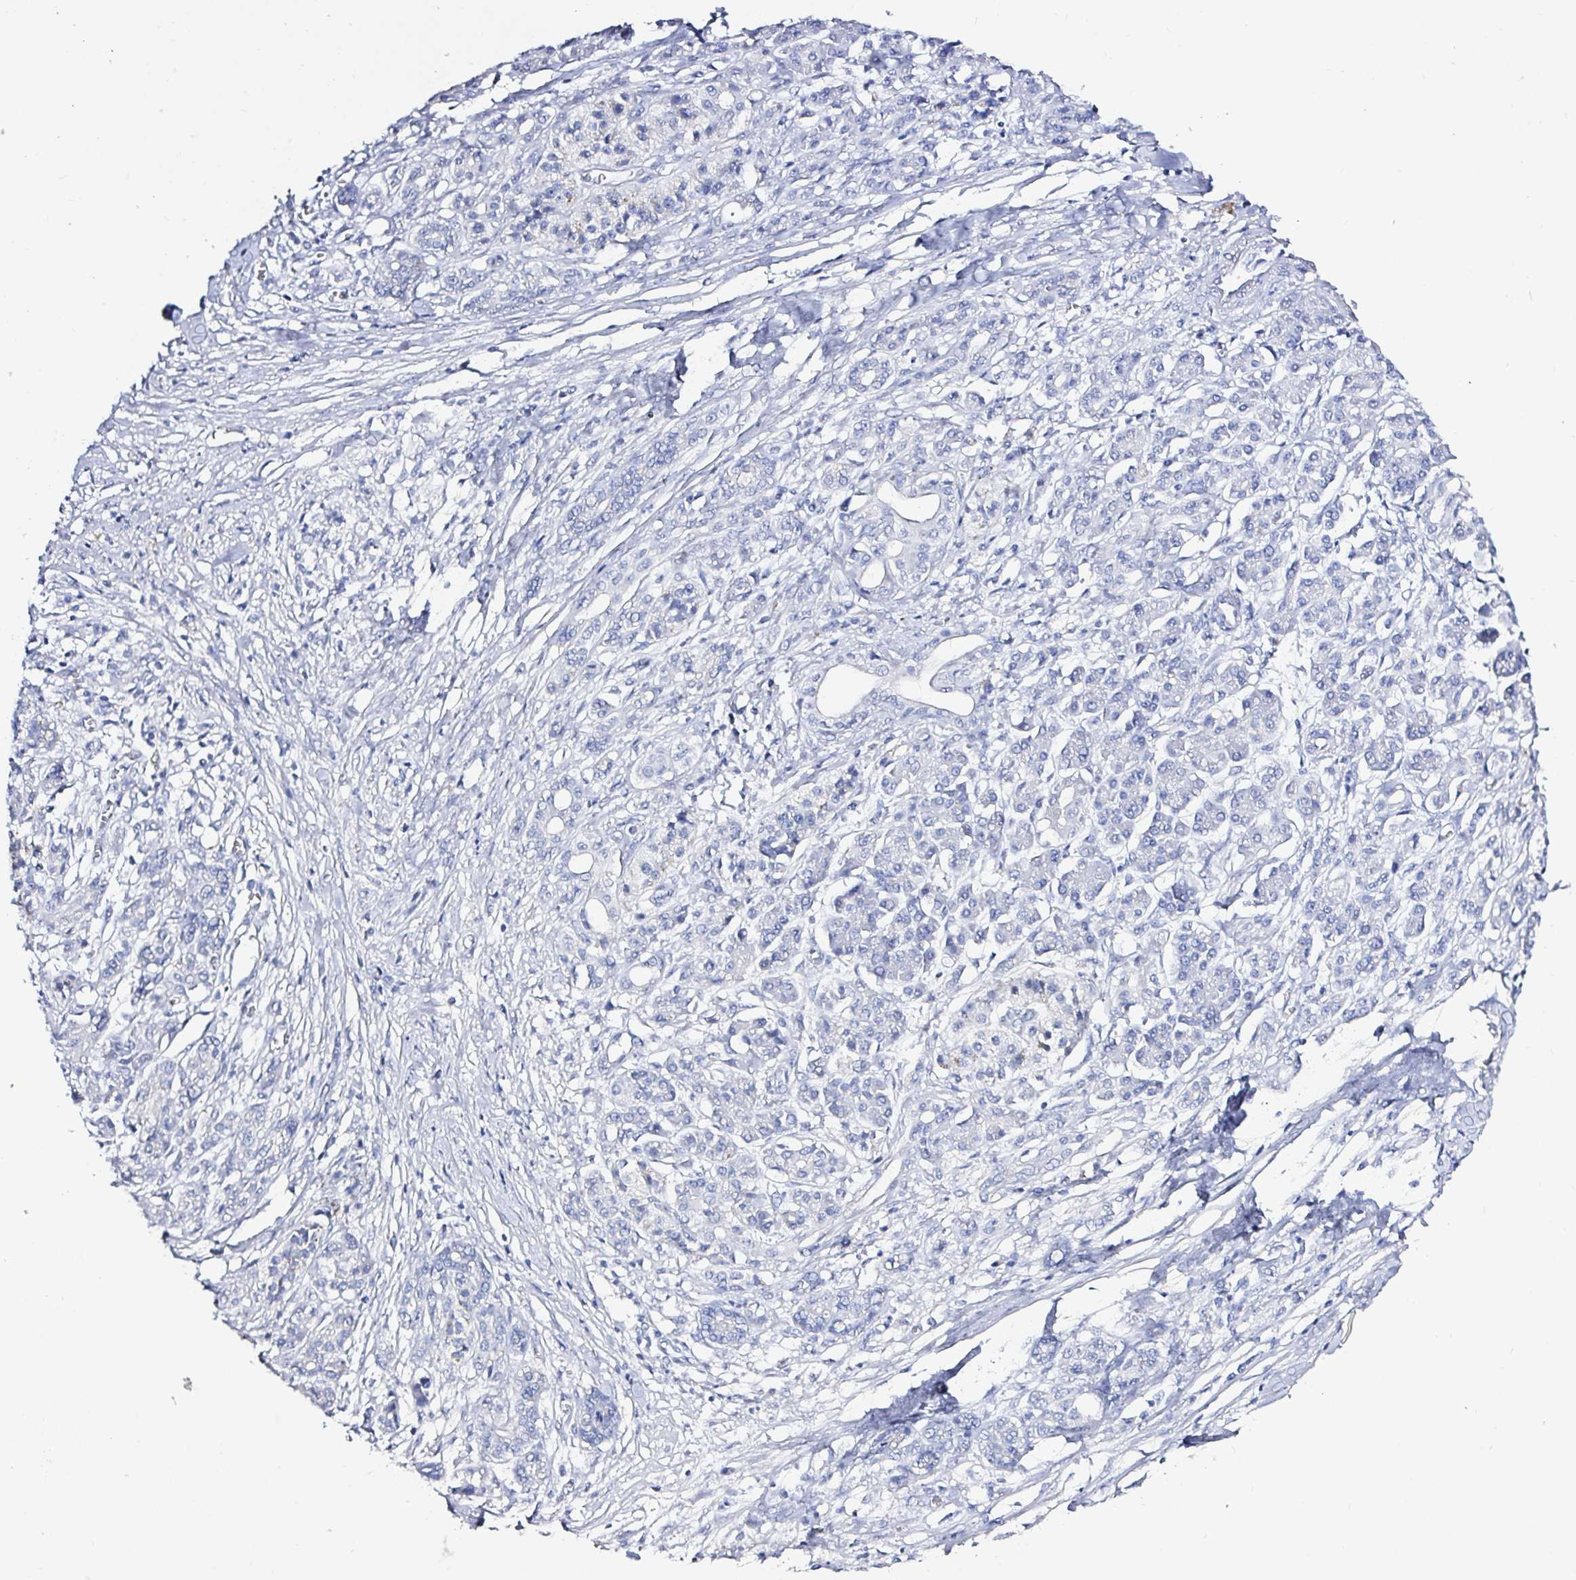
{"staining": {"intensity": "negative", "quantity": "none", "location": "none"}, "tissue": "pancreatic cancer", "cell_type": "Tumor cells", "image_type": "cancer", "snomed": [{"axis": "morphology", "description": "Adenocarcinoma, NOS"}, {"axis": "topography", "description": "Pancreas"}], "caption": "Pancreatic cancer (adenocarcinoma) was stained to show a protein in brown. There is no significant positivity in tumor cells. (DAB (3,3'-diaminobenzidine) immunohistochemistry, high magnification).", "gene": "OR10K1", "patient": {"sex": "female", "age": 68}}